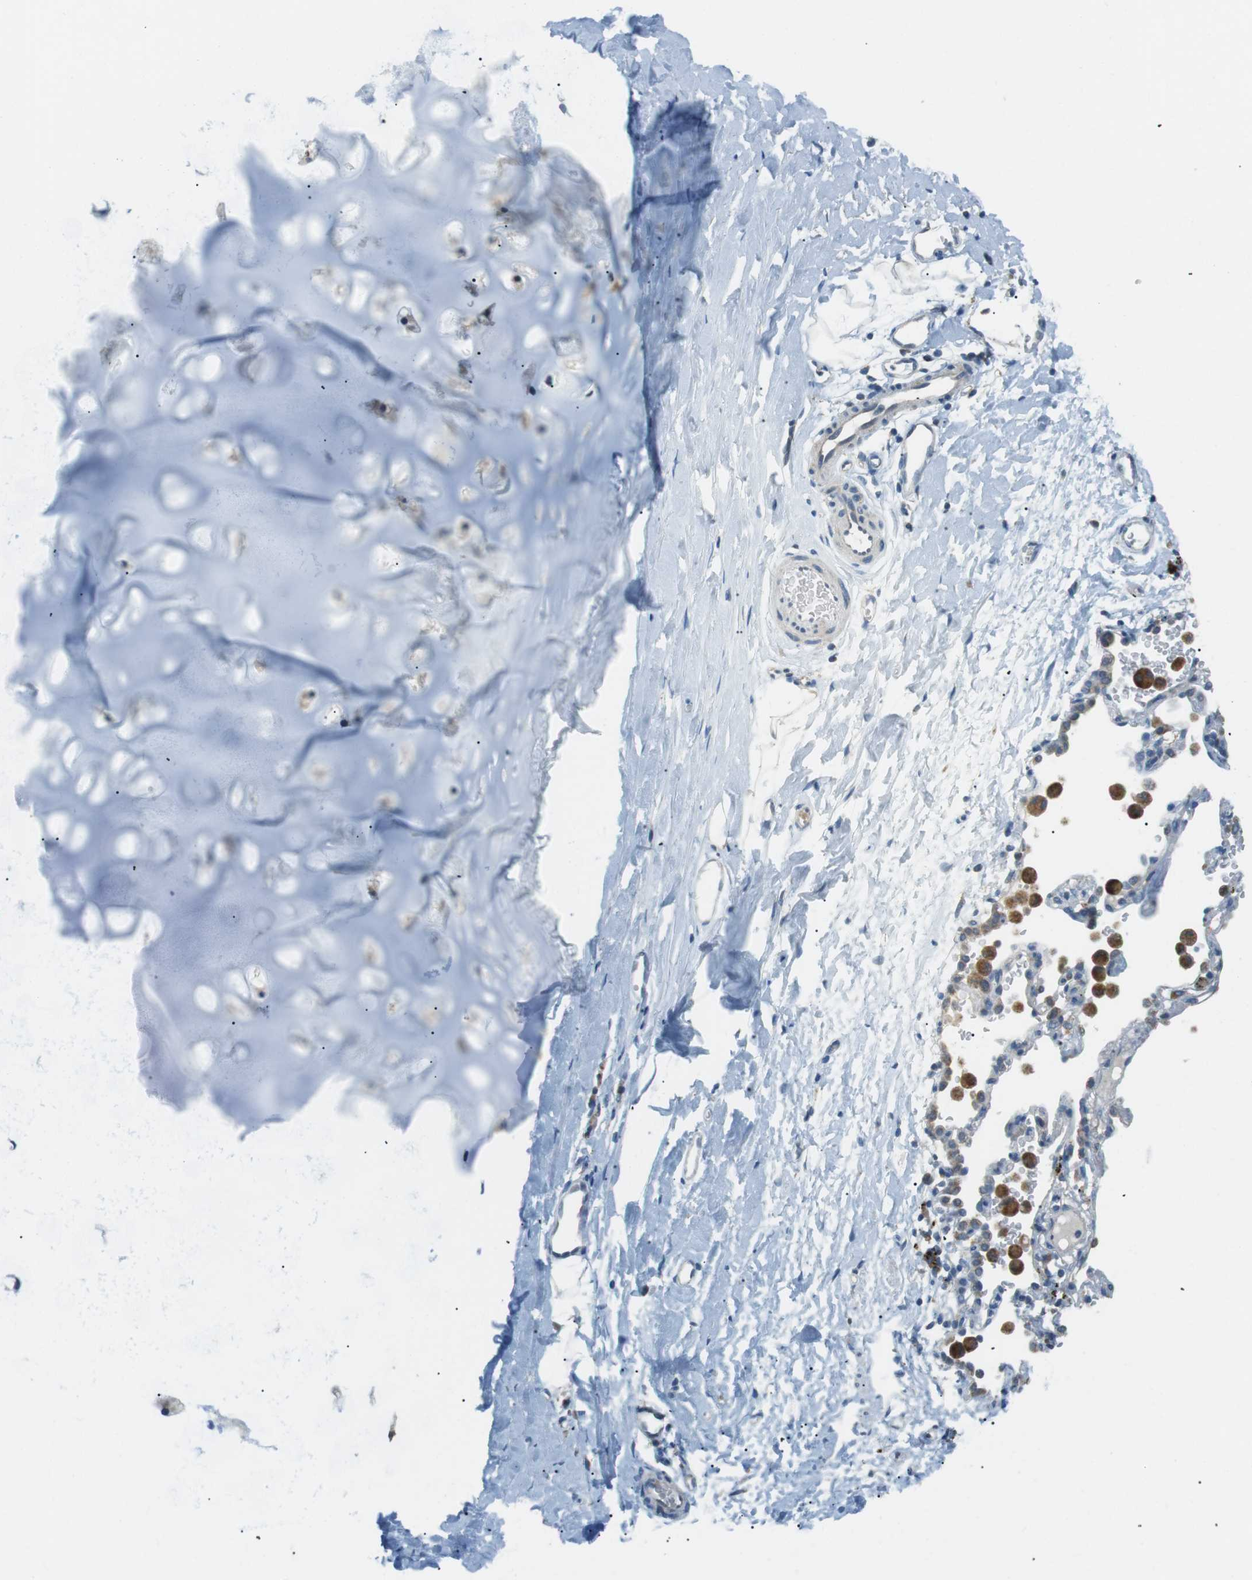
{"staining": {"intensity": "negative", "quantity": "none", "location": "none"}, "tissue": "adipose tissue", "cell_type": "Adipocytes", "image_type": "normal", "snomed": [{"axis": "morphology", "description": "Normal tissue, NOS"}, {"axis": "topography", "description": "Cartilage tissue"}, {"axis": "topography", "description": "Bronchus"}], "caption": "Immunohistochemistry photomicrograph of unremarkable adipose tissue stained for a protein (brown), which demonstrates no staining in adipocytes. (DAB (3,3'-diaminobenzidine) immunohistochemistry (IHC) with hematoxylin counter stain).", "gene": "BACE1", "patient": {"sex": "female", "age": 53}}